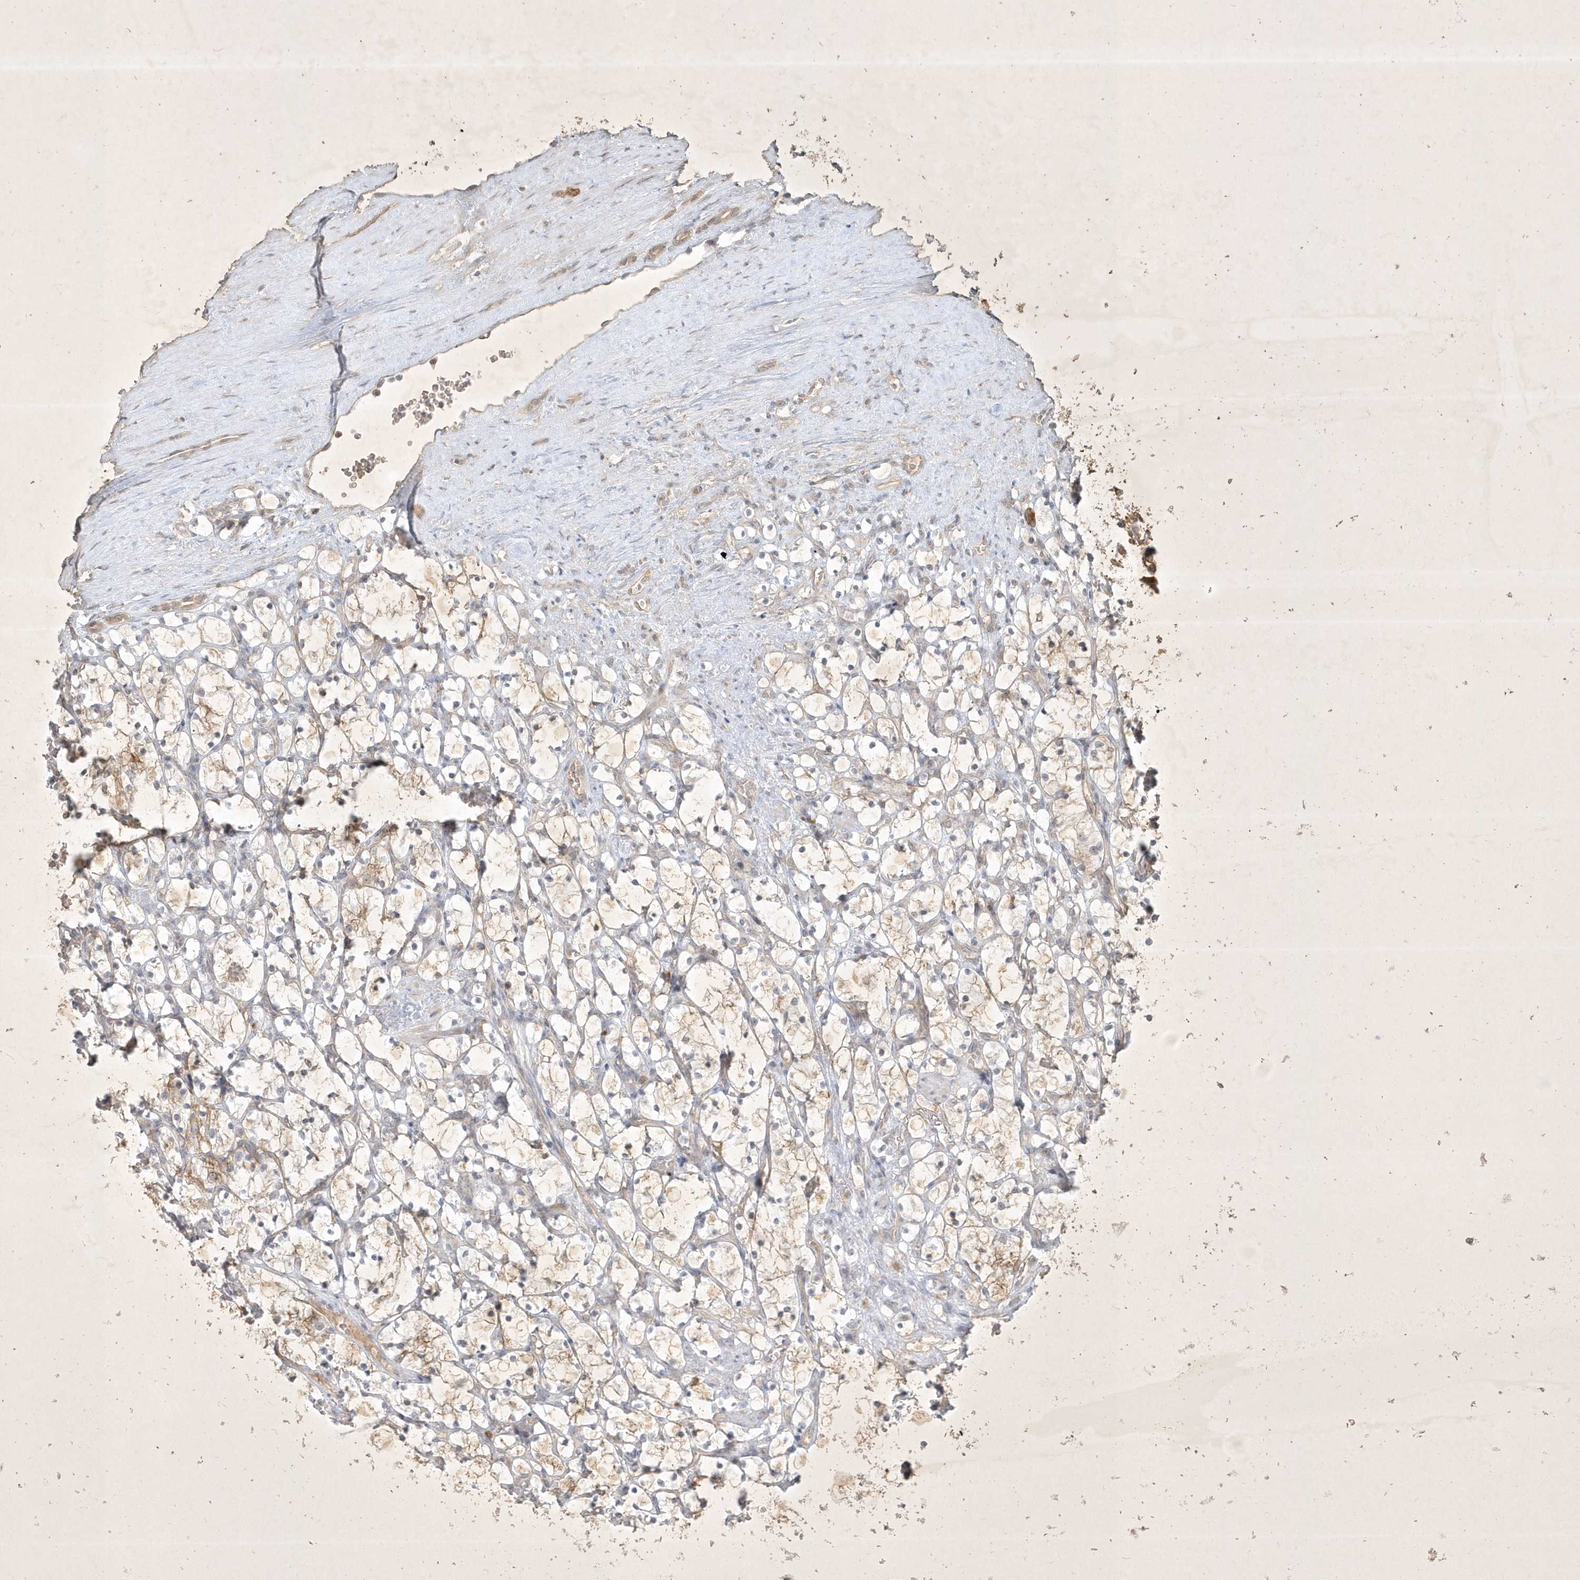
{"staining": {"intensity": "weak", "quantity": "<25%", "location": "cytoplasmic/membranous"}, "tissue": "renal cancer", "cell_type": "Tumor cells", "image_type": "cancer", "snomed": [{"axis": "morphology", "description": "Adenocarcinoma, NOS"}, {"axis": "topography", "description": "Kidney"}], "caption": "Protein analysis of renal cancer reveals no significant positivity in tumor cells. (DAB (3,3'-diaminobenzidine) immunohistochemistry (IHC), high magnification).", "gene": "BOD1", "patient": {"sex": "female", "age": 69}}